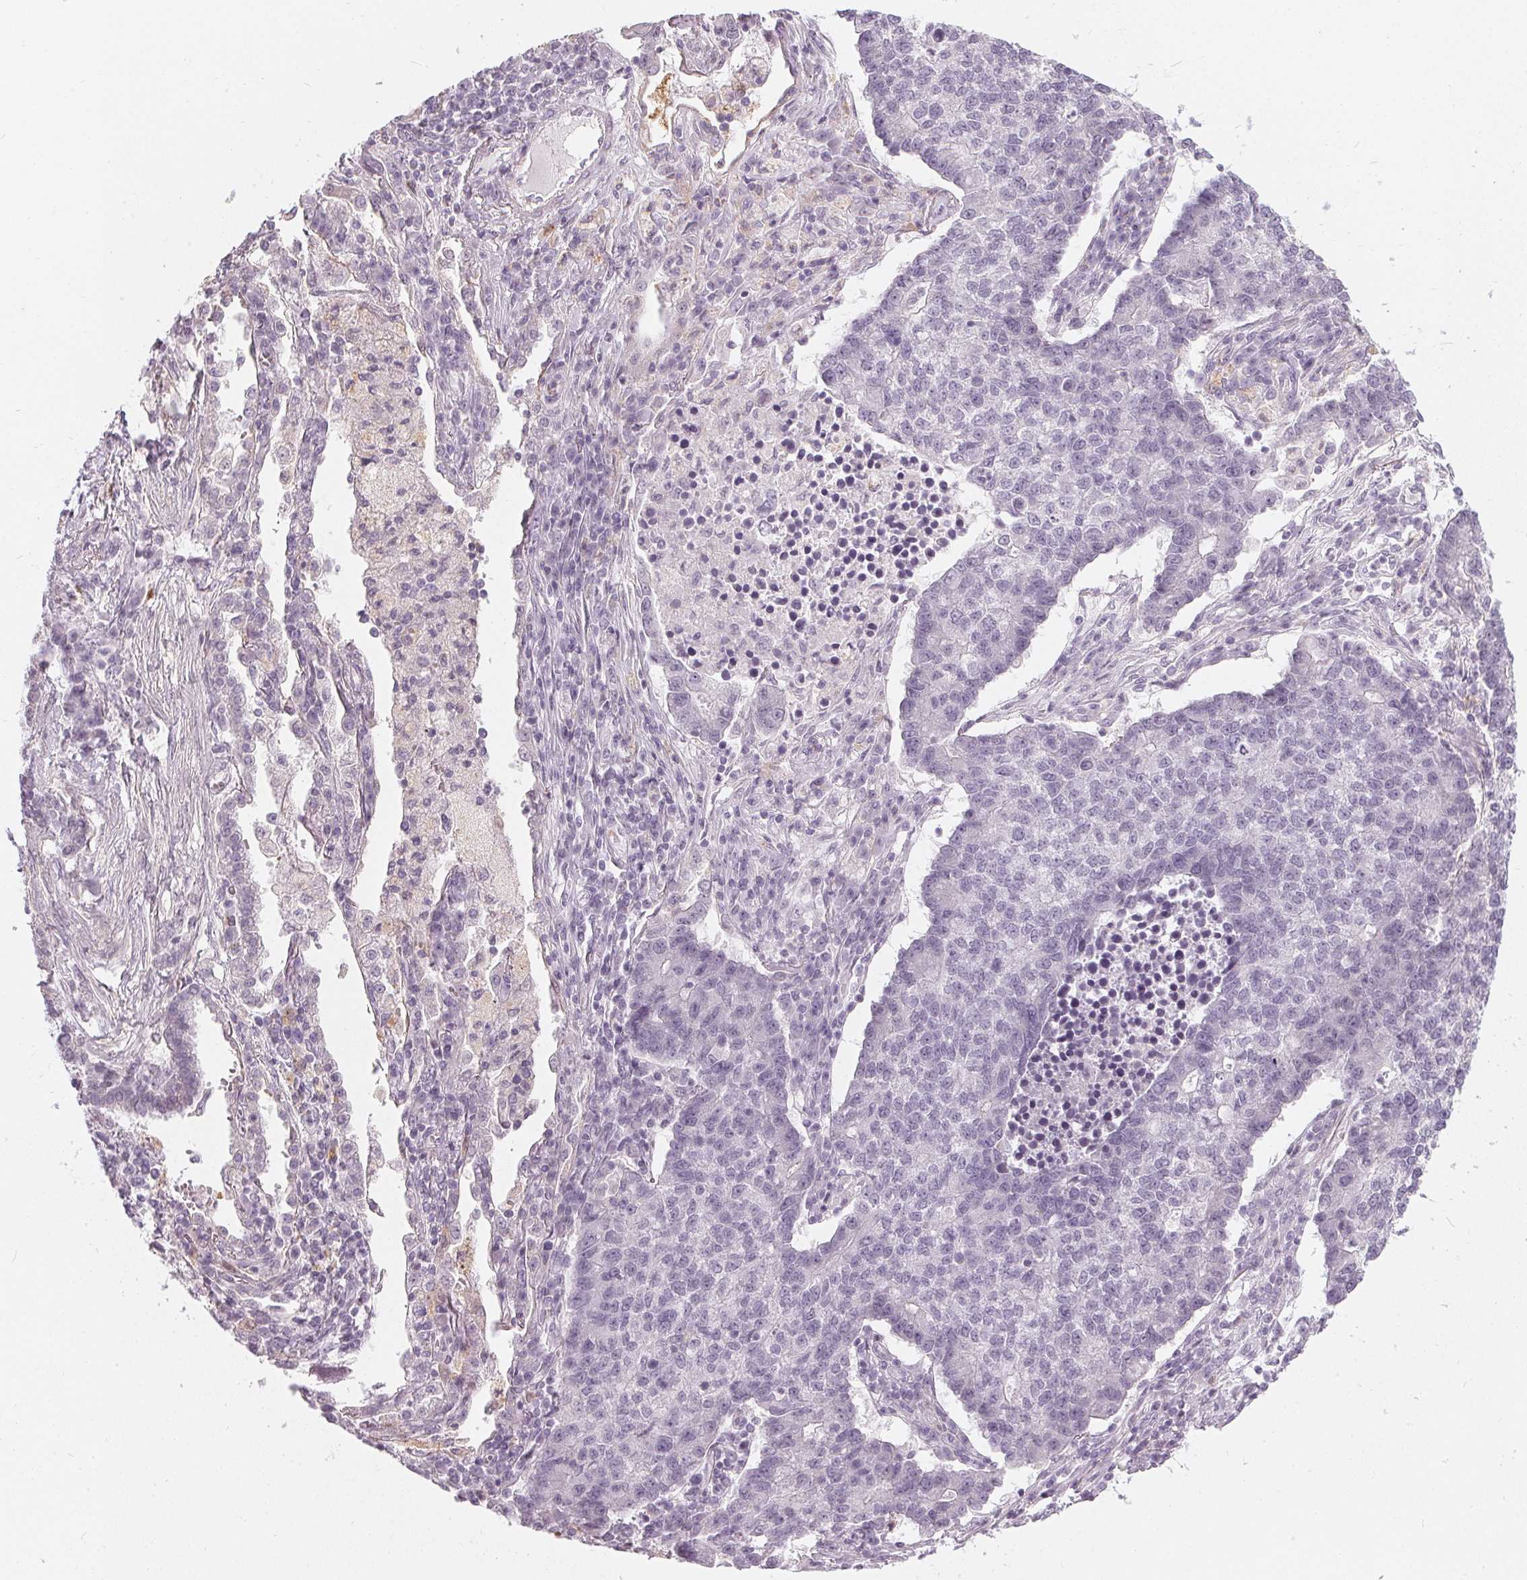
{"staining": {"intensity": "negative", "quantity": "none", "location": "none"}, "tissue": "lung cancer", "cell_type": "Tumor cells", "image_type": "cancer", "snomed": [{"axis": "morphology", "description": "Adenocarcinoma, NOS"}, {"axis": "topography", "description": "Lung"}], "caption": "An immunohistochemistry image of lung cancer is shown. There is no staining in tumor cells of lung cancer.", "gene": "HOPX", "patient": {"sex": "male", "age": 57}}